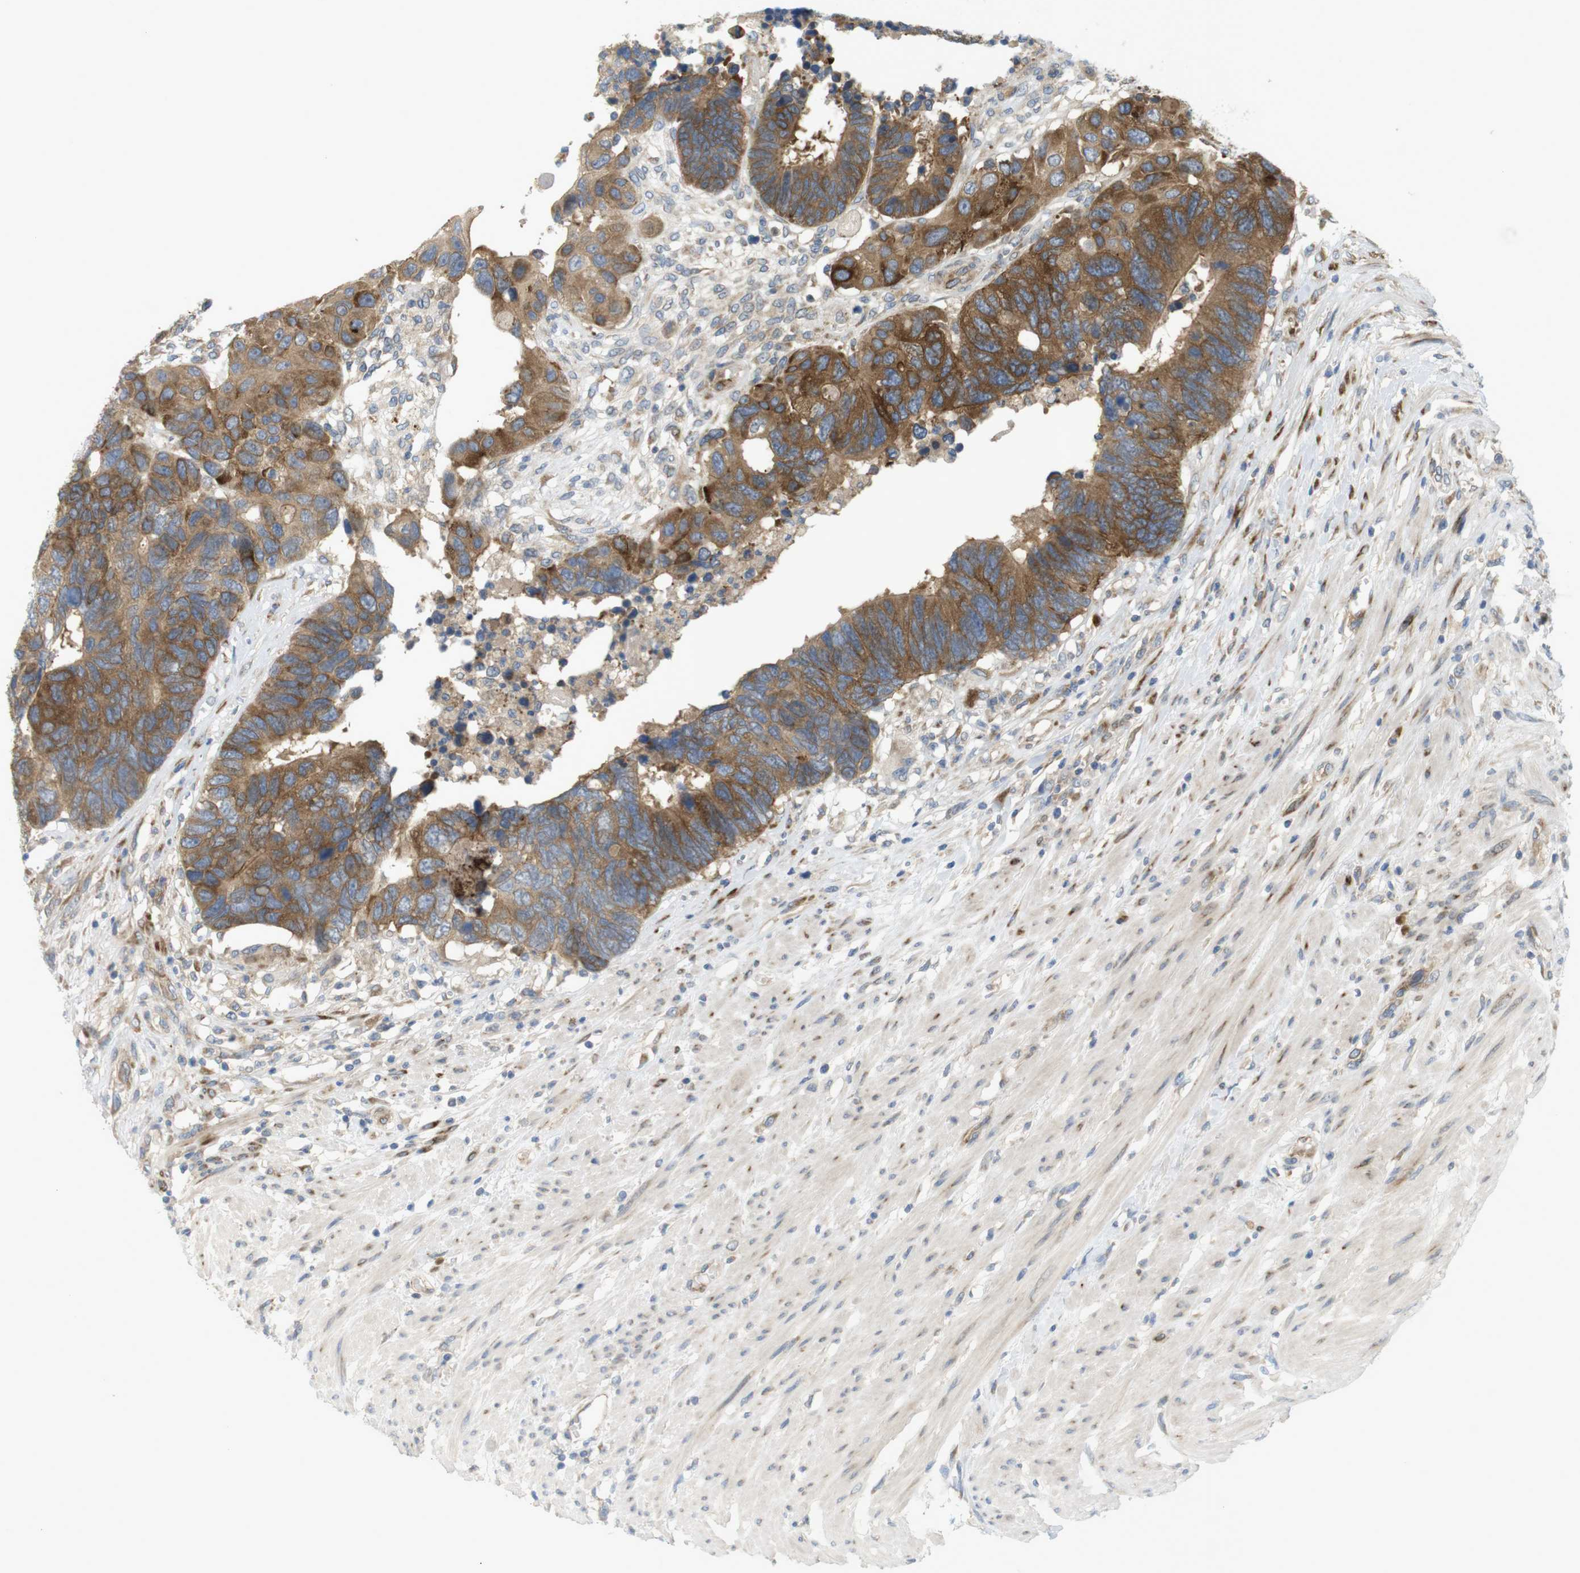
{"staining": {"intensity": "moderate", "quantity": ">75%", "location": "cytoplasmic/membranous"}, "tissue": "colorectal cancer", "cell_type": "Tumor cells", "image_type": "cancer", "snomed": [{"axis": "morphology", "description": "Adenocarcinoma, NOS"}, {"axis": "topography", "description": "Rectum"}], "caption": "Immunohistochemistry histopathology image of colorectal adenocarcinoma stained for a protein (brown), which demonstrates medium levels of moderate cytoplasmic/membranous staining in approximately >75% of tumor cells.", "gene": "GJC3", "patient": {"sex": "male", "age": 51}}